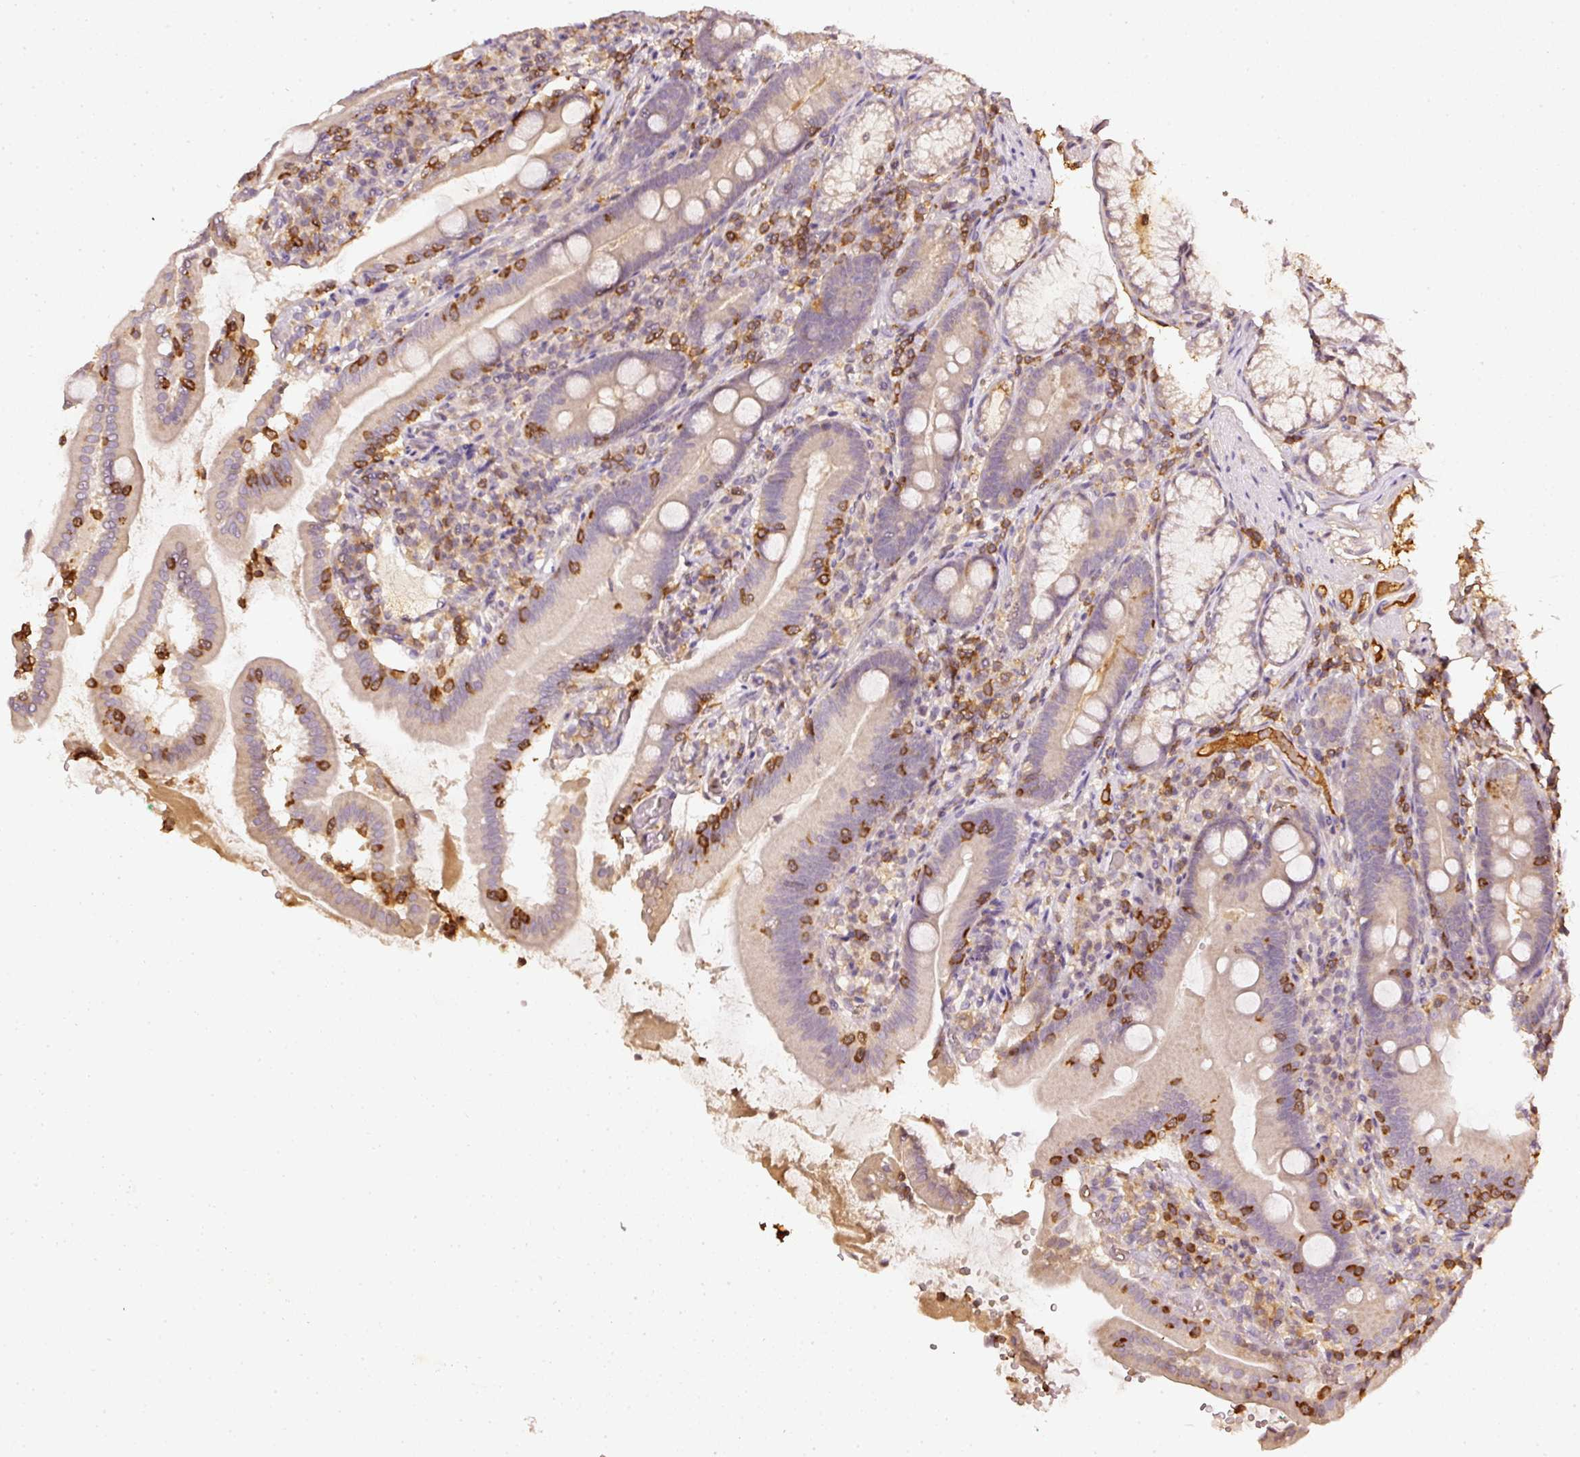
{"staining": {"intensity": "weak", "quantity": "25%-75%", "location": "cytoplasmic/membranous"}, "tissue": "duodenum", "cell_type": "Glandular cells", "image_type": "normal", "snomed": [{"axis": "morphology", "description": "Normal tissue, NOS"}, {"axis": "topography", "description": "Duodenum"}], "caption": "IHC of benign human duodenum shows low levels of weak cytoplasmic/membranous staining in approximately 25%-75% of glandular cells.", "gene": "EVL", "patient": {"sex": "female", "age": 67}}